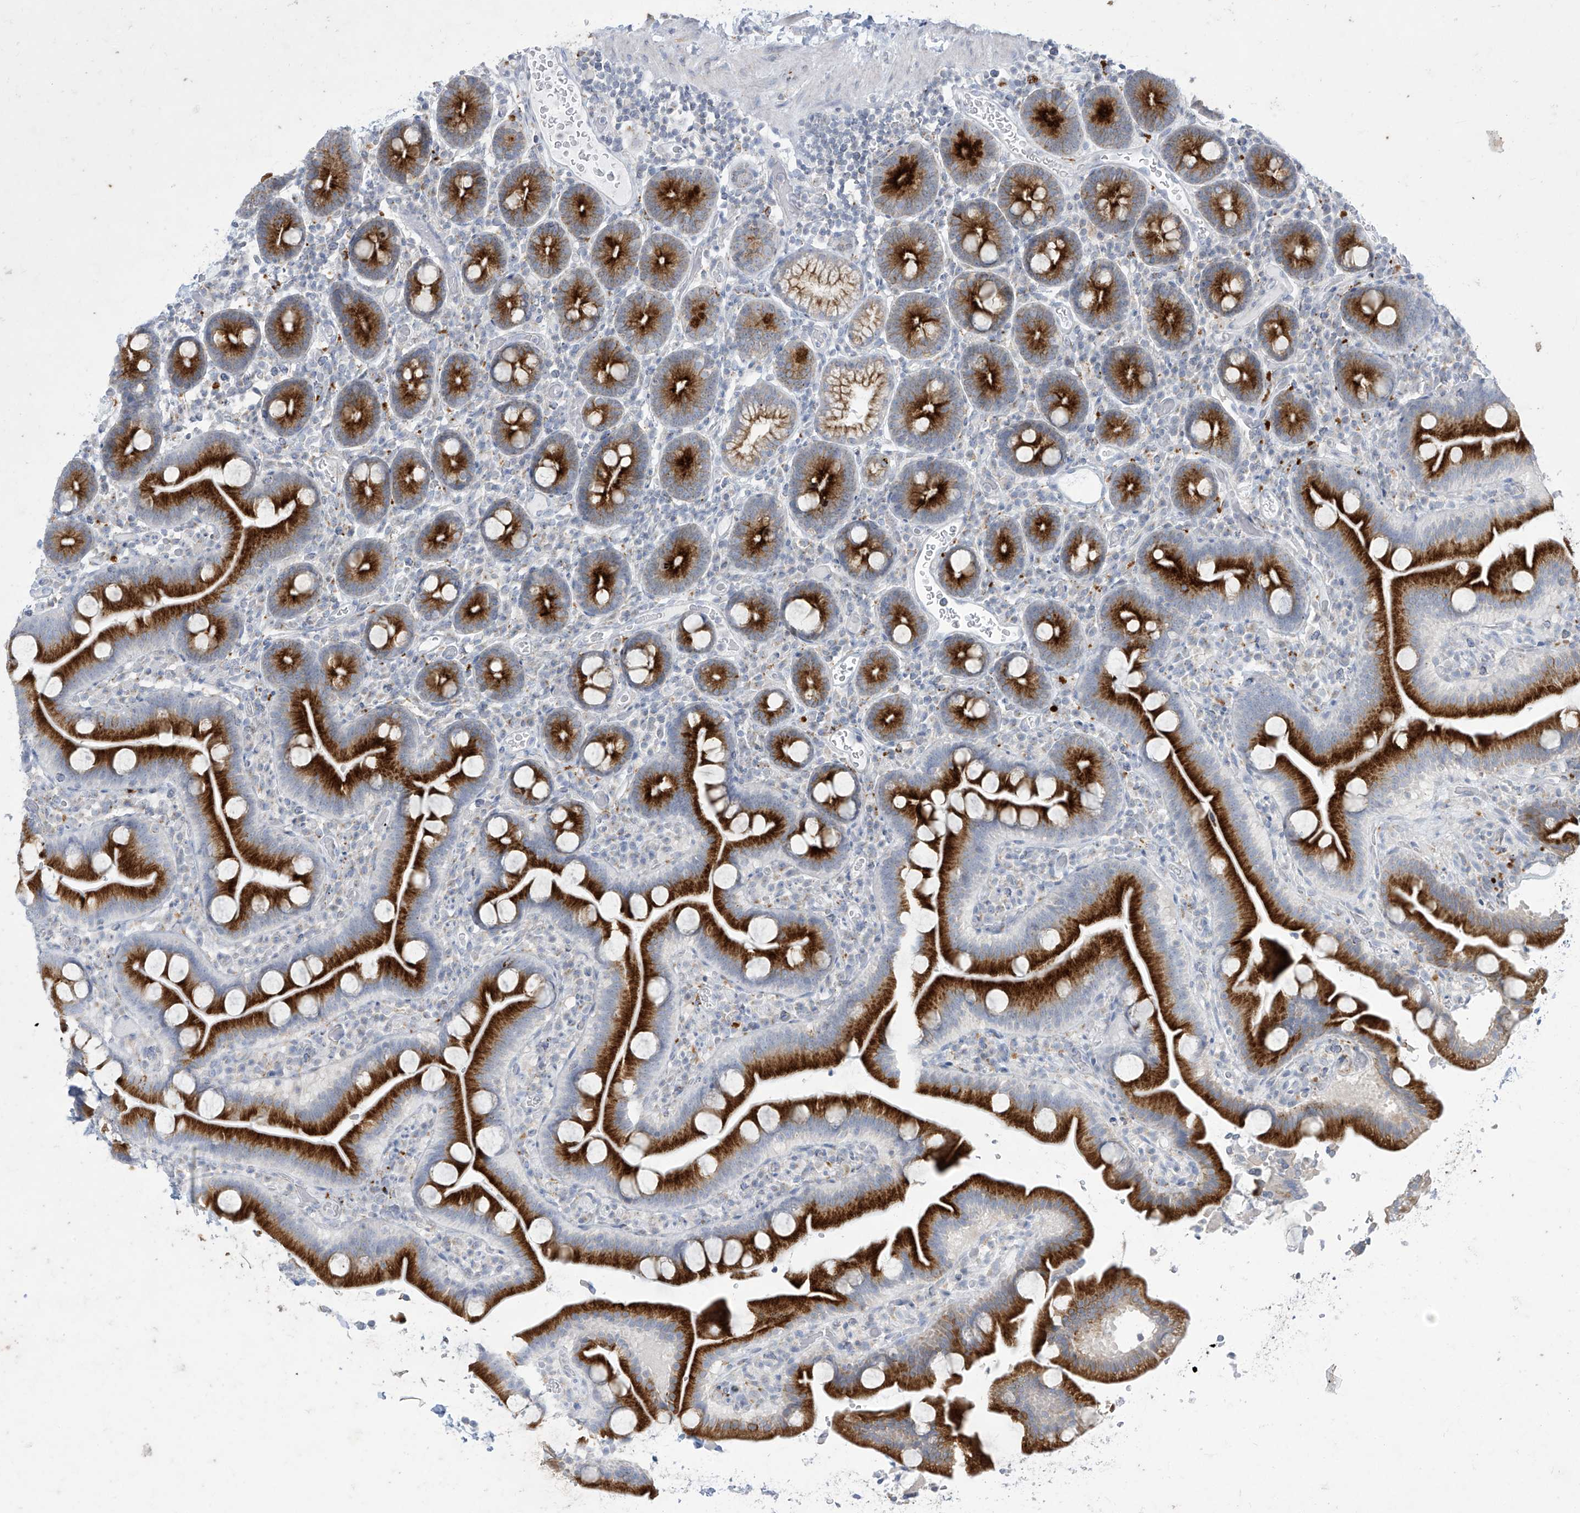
{"staining": {"intensity": "strong", "quantity": ">75%", "location": "cytoplasmic/membranous"}, "tissue": "duodenum", "cell_type": "Glandular cells", "image_type": "normal", "snomed": [{"axis": "morphology", "description": "Normal tissue, NOS"}, {"axis": "topography", "description": "Duodenum"}], "caption": "Protein positivity by IHC demonstrates strong cytoplasmic/membranous expression in about >75% of glandular cells in normal duodenum.", "gene": "GPR137C", "patient": {"sex": "male", "age": 55}}